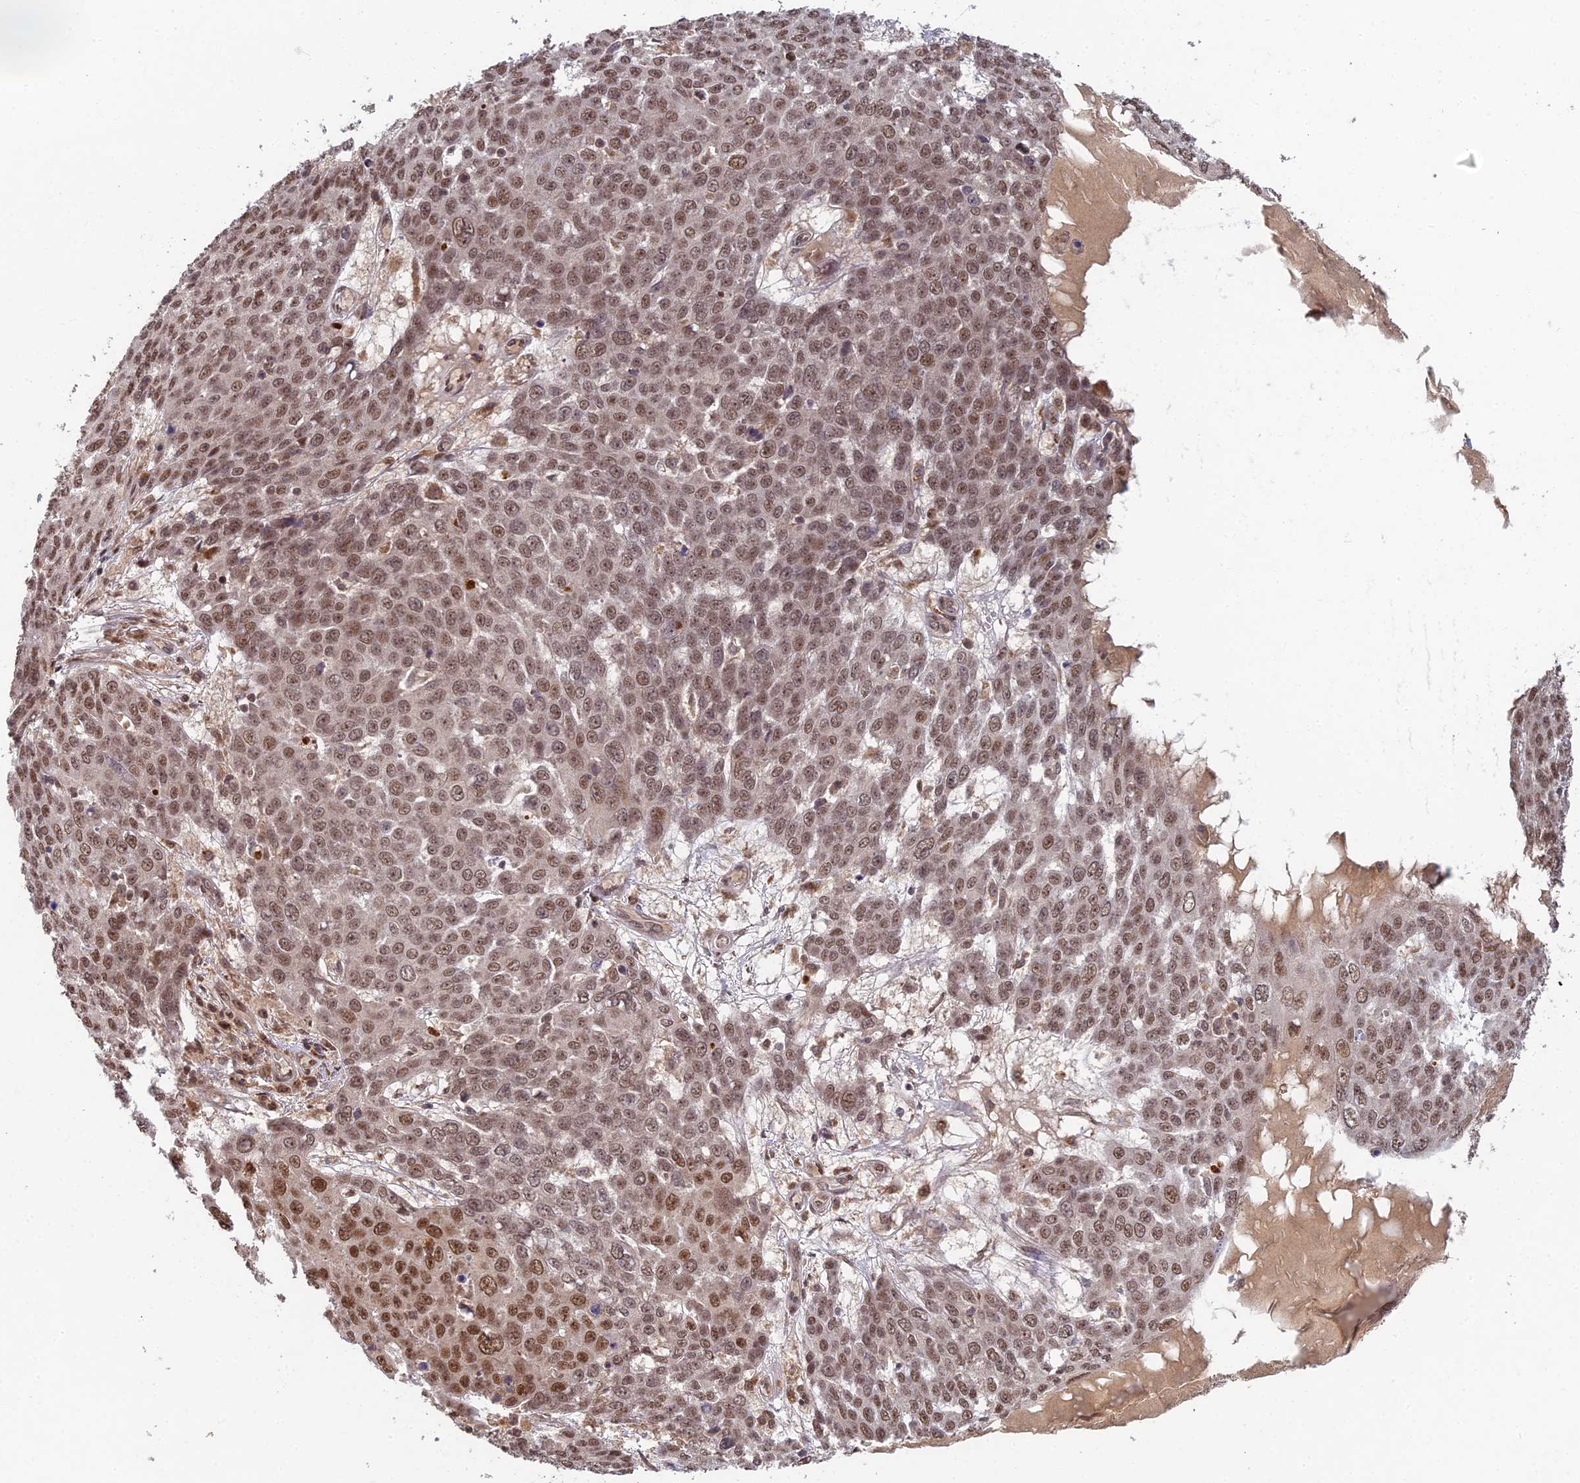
{"staining": {"intensity": "moderate", "quantity": ">75%", "location": "nuclear"}, "tissue": "skin cancer", "cell_type": "Tumor cells", "image_type": "cancer", "snomed": [{"axis": "morphology", "description": "Squamous cell carcinoma, NOS"}, {"axis": "topography", "description": "Skin"}], "caption": "Approximately >75% of tumor cells in skin cancer (squamous cell carcinoma) reveal moderate nuclear protein expression as visualized by brown immunohistochemical staining.", "gene": "RANBP3", "patient": {"sex": "male", "age": 71}}